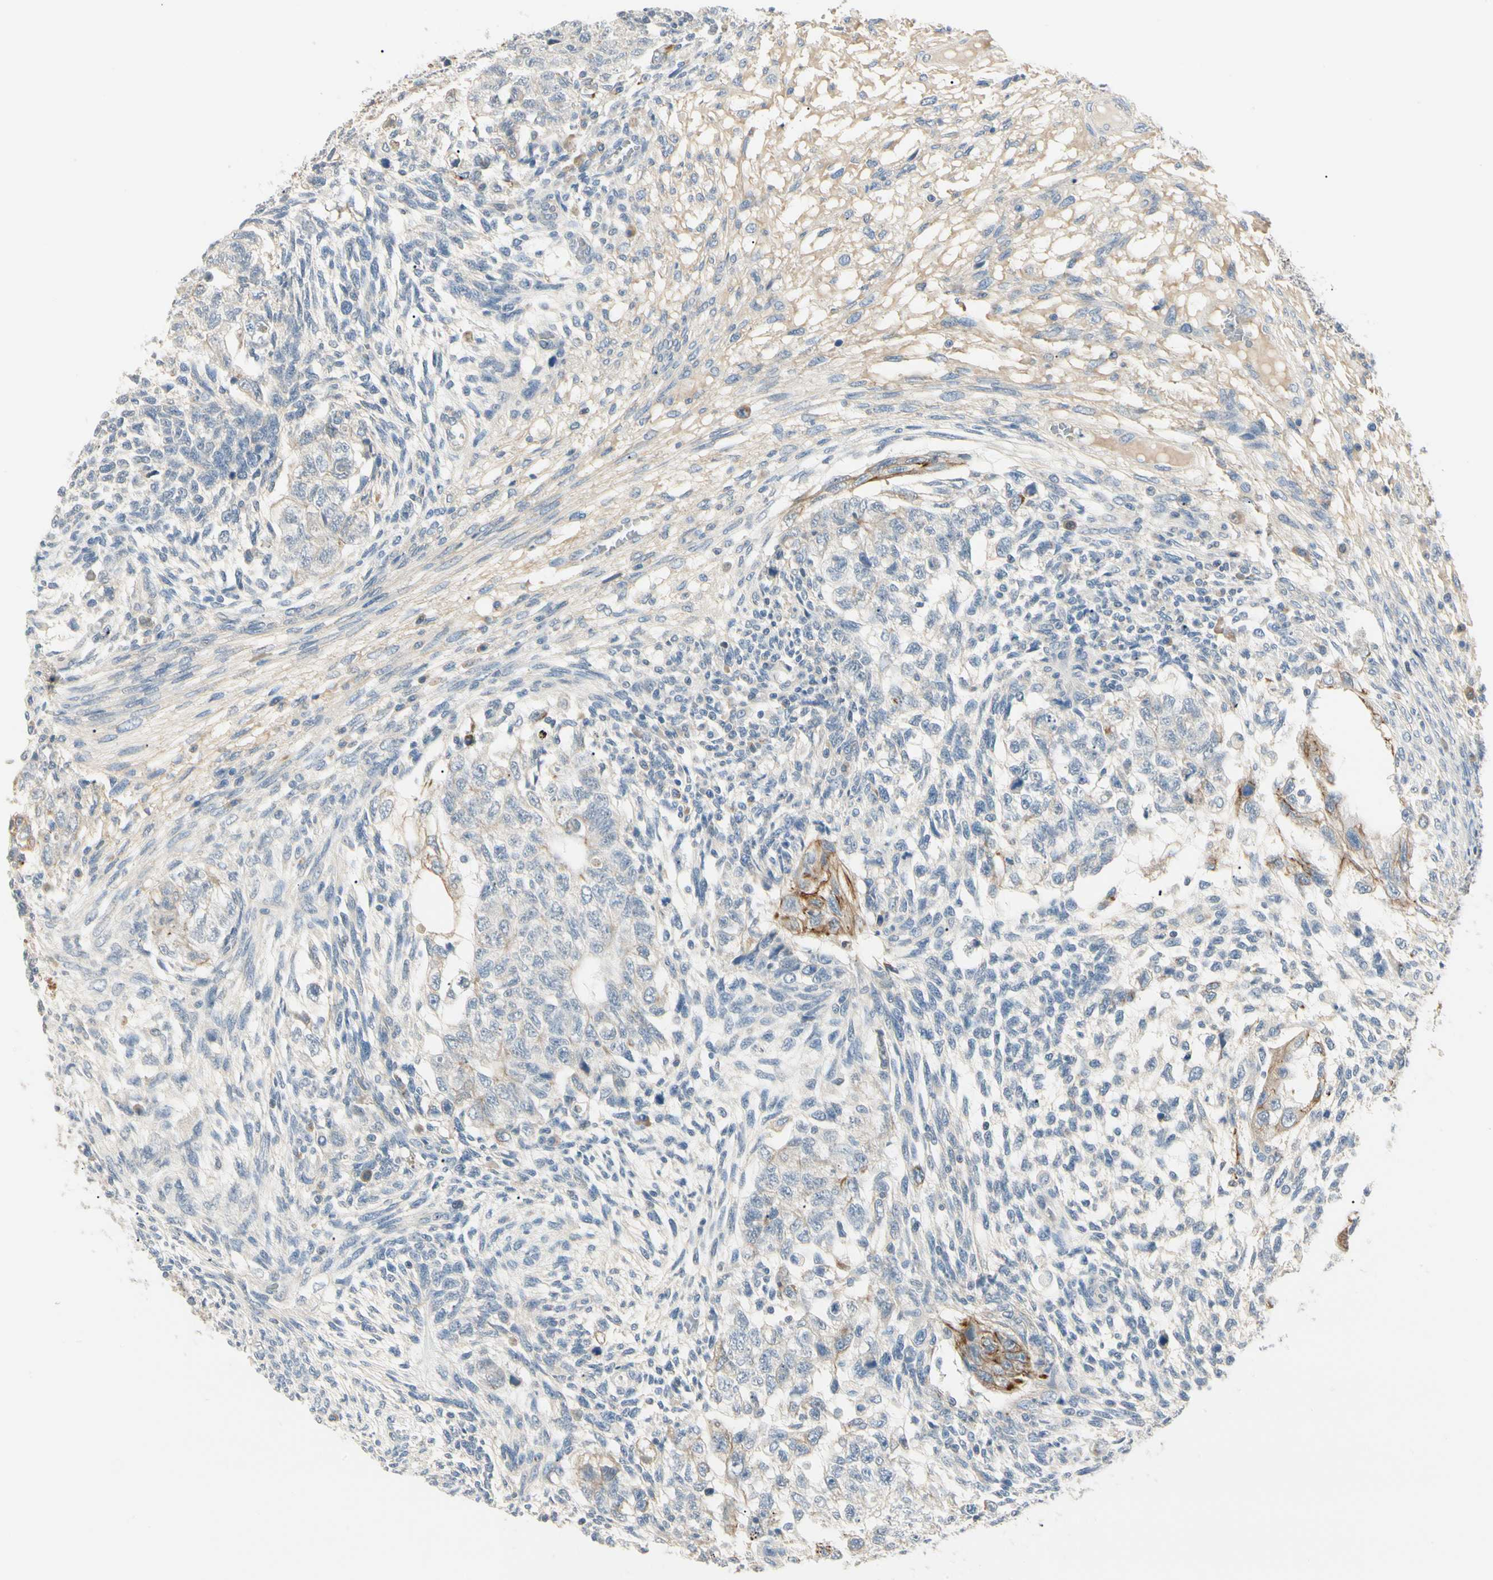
{"staining": {"intensity": "negative", "quantity": "none", "location": "none"}, "tissue": "testis cancer", "cell_type": "Tumor cells", "image_type": "cancer", "snomed": [{"axis": "morphology", "description": "Normal tissue, NOS"}, {"axis": "morphology", "description": "Carcinoma, Embryonal, NOS"}, {"axis": "topography", "description": "Testis"}], "caption": "An immunohistochemistry micrograph of testis embryonal carcinoma is shown. There is no staining in tumor cells of testis embryonal carcinoma.", "gene": "DUSP12", "patient": {"sex": "male", "age": 36}}